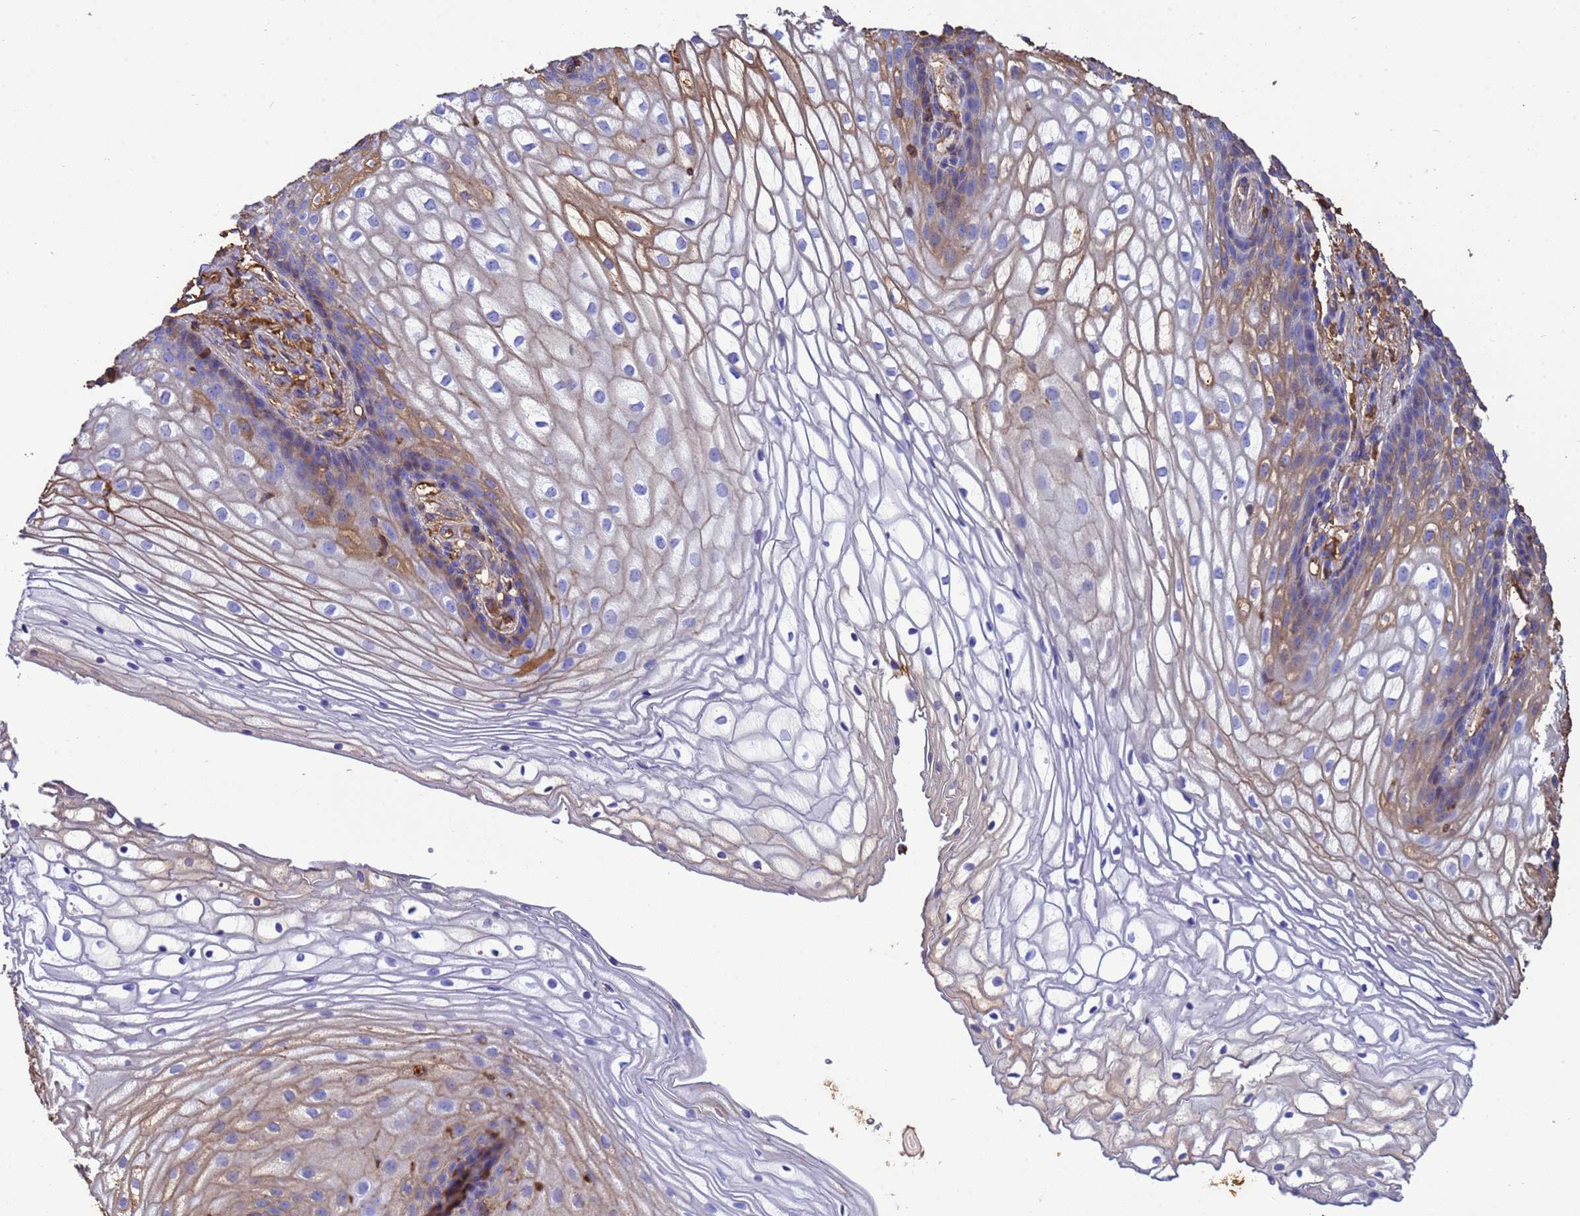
{"staining": {"intensity": "moderate", "quantity": "<25%", "location": "cytoplasmic/membranous"}, "tissue": "vagina", "cell_type": "Squamous epithelial cells", "image_type": "normal", "snomed": [{"axis": "morphology", "description": "Normal tissue, NOS"}, {"axis": "topography", "description": "Vagina"}], "caption": "High-magnification brightfield microscopy of benign vagina stained with DAB (brown) and counterstained with hematoxylin (blue). squamous epithelial cells exhibit moderate cytoplasmic/membranous positivity is appreciated in about<25% of cells. (IHC, brightfield microscopy, high magnification).", "gene": "H1", "patient": {"sex": "female", "age": 60}}